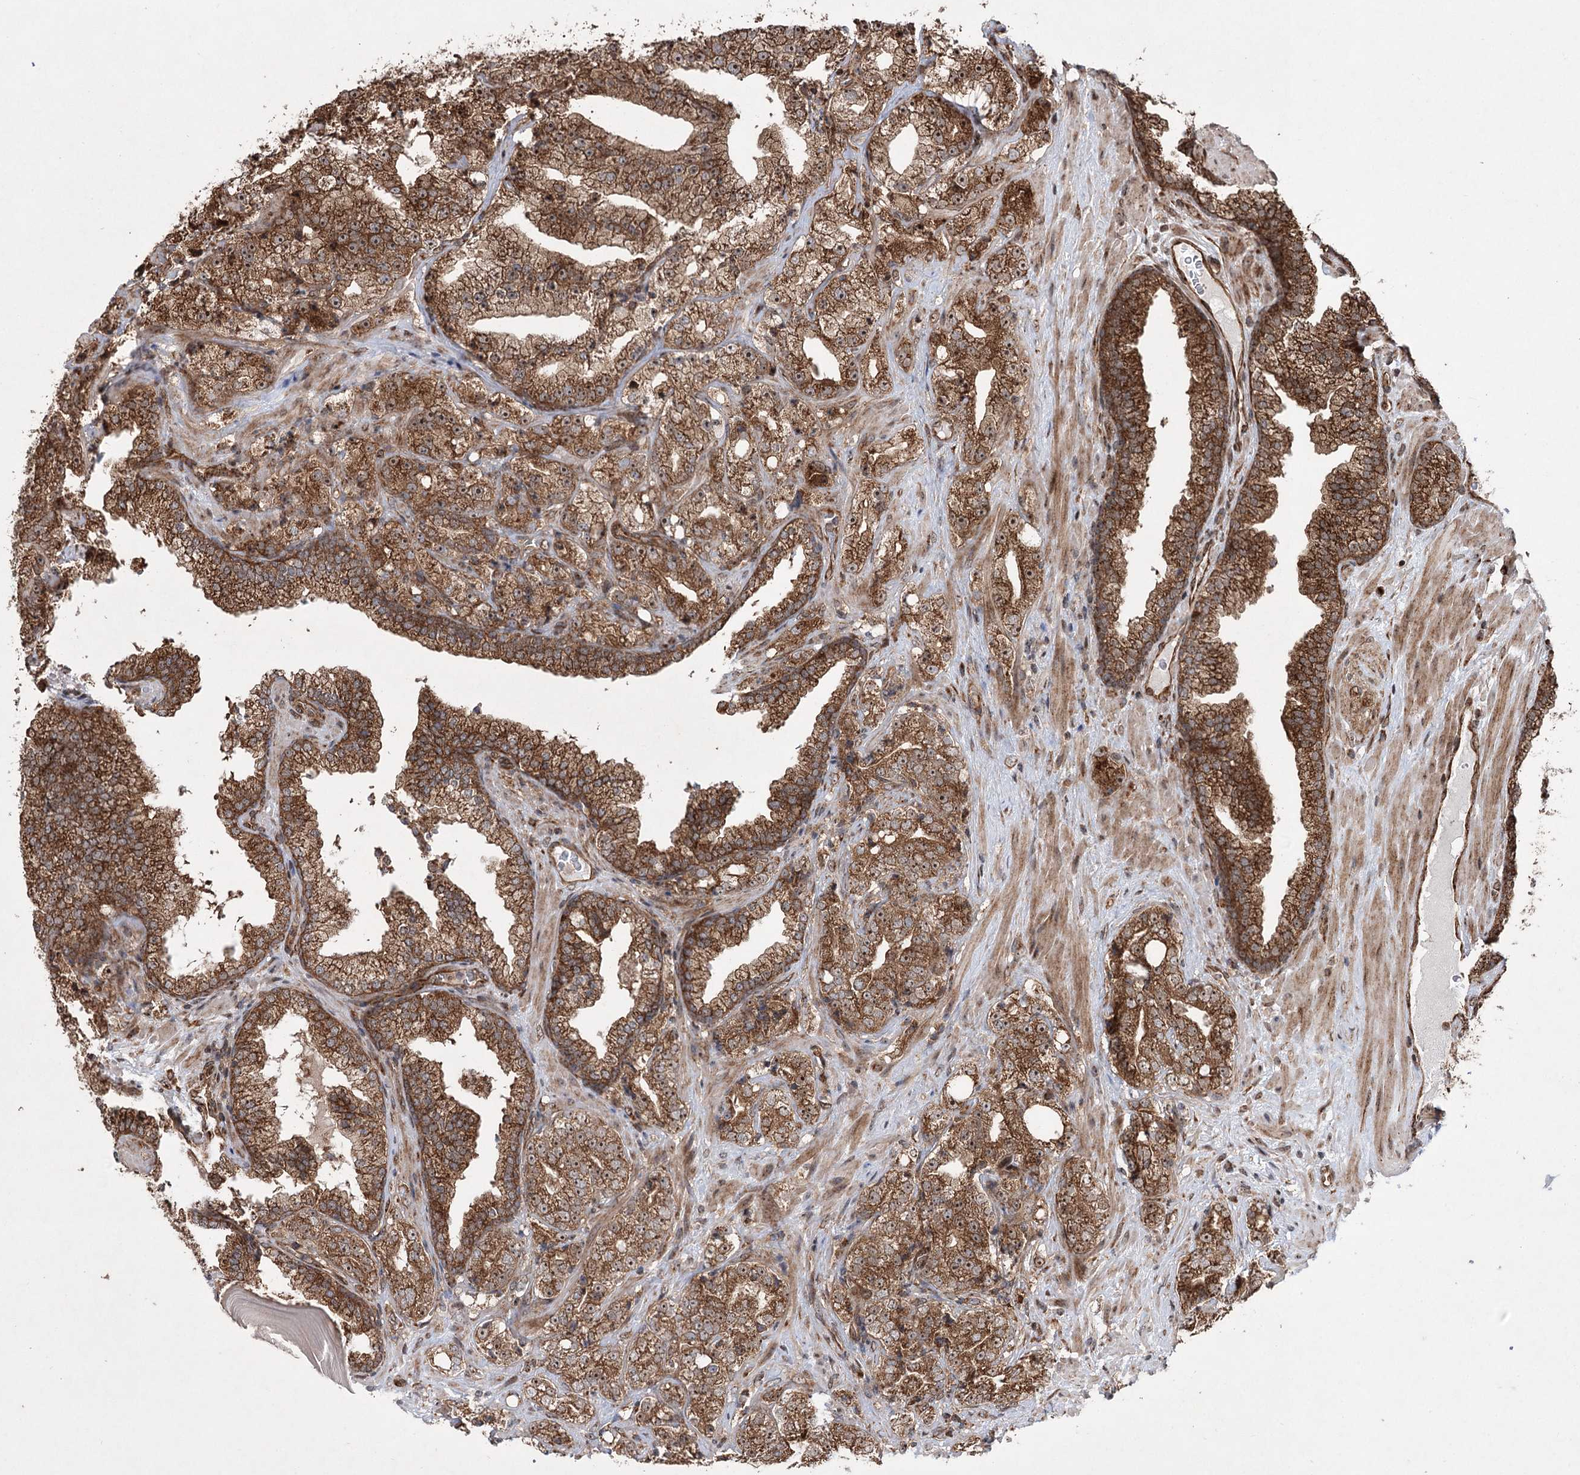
{"staining": {"intensity": "moderate", "quantity": ">75%", "location": "cytoplasmic/membranous,nuclear"}, "tissue": "prostate cancer", "cell_type": "Tumor cells", "image_type": "cancer", "snomed": [{"axis": "morphology", "description": "Adenocarcinoma, High grade"}, {"axis": "topography", "description": "Prostate"}], "caption": "This micrograph displays prostate cancer (adenocarcinoma (high-grade)) stained with IHC to label a protein in brown. The cytoplasmic/membranous and nuclear of tumor cells show moderate positivity for the protein. Nuclei are counter-stained blue.", "gene": "SERINC5", "patient": {"sex": "male", "age": 64}}